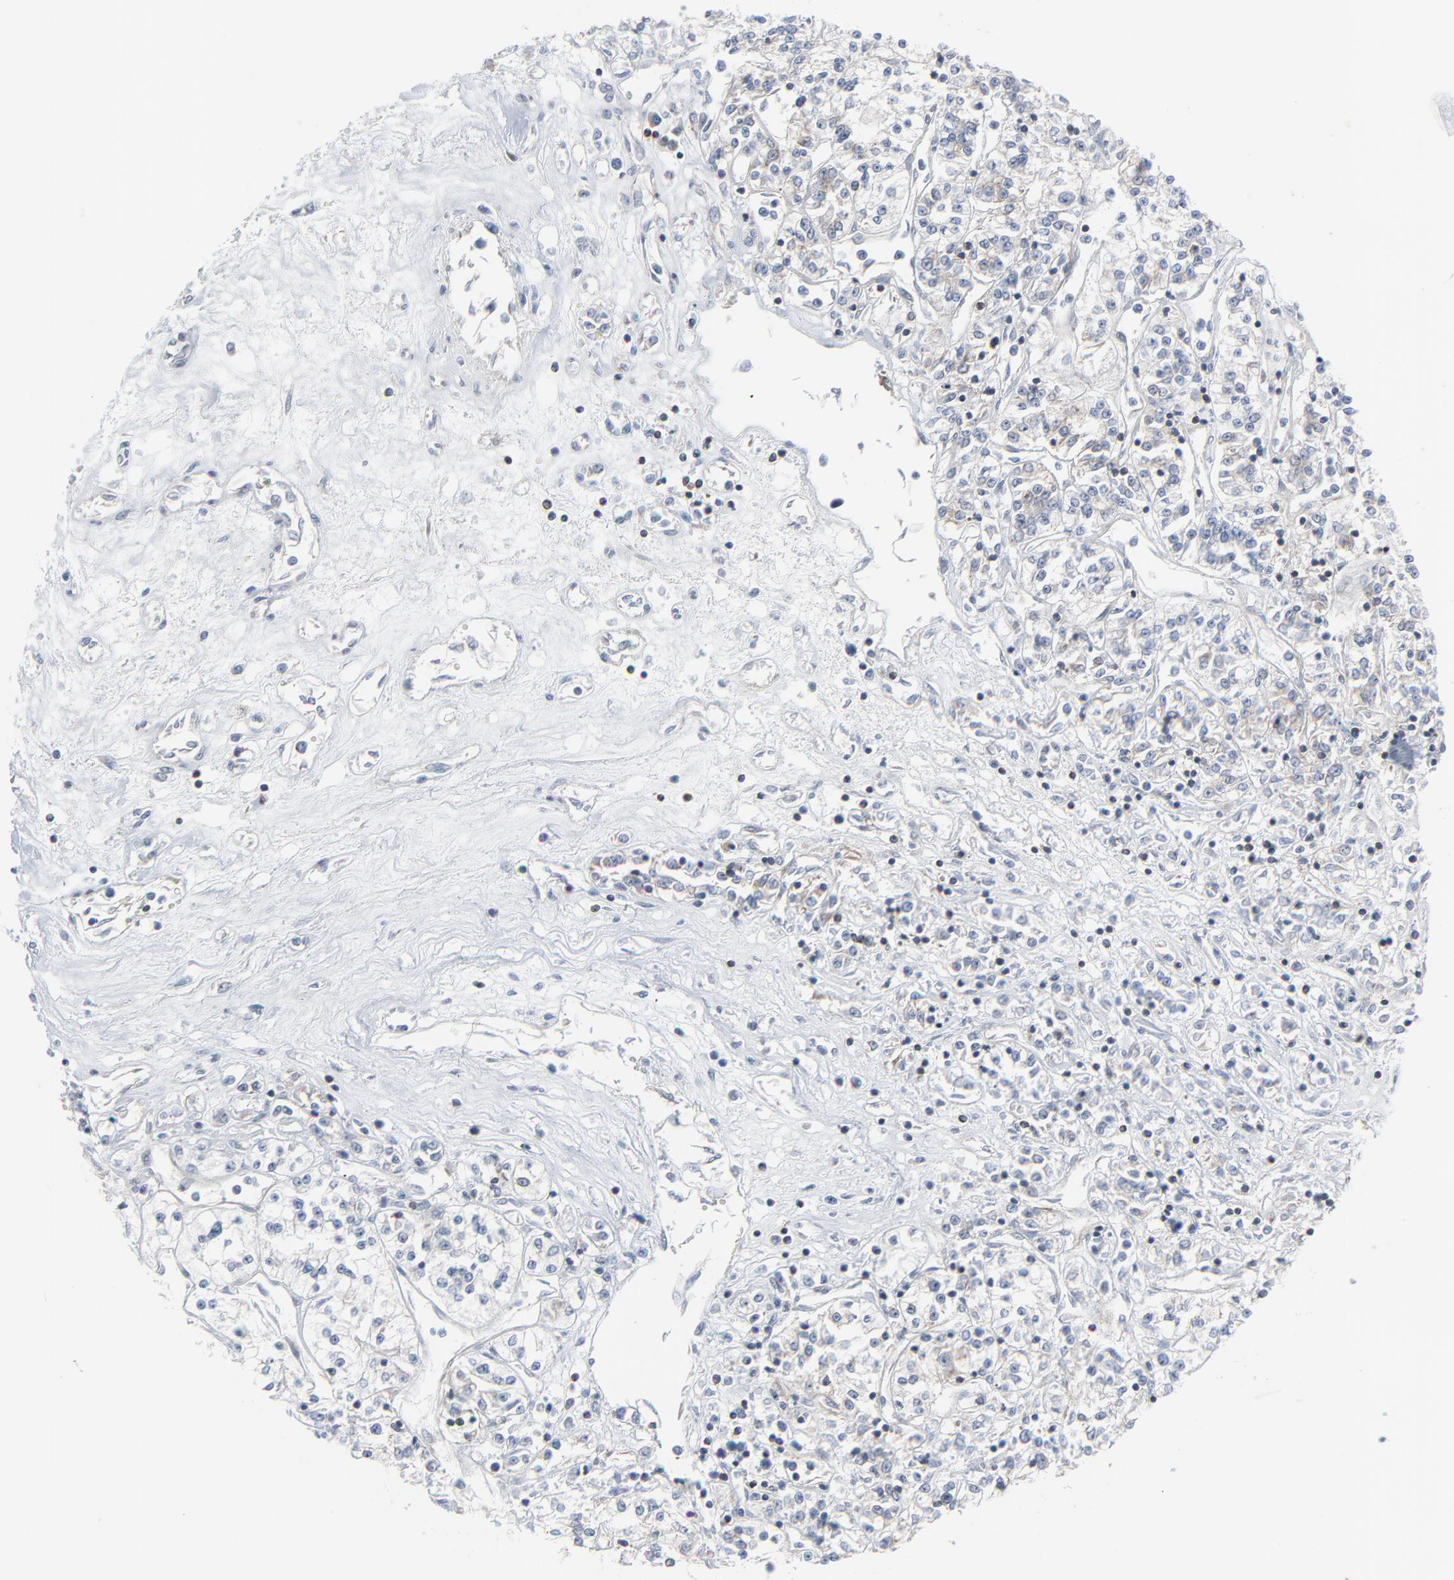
{"staining": {"intensity": "weak", "quantity": "<25%", "location": "cytoplasmic/membranous"}, "tissue": "renal cancer", "cell_type": "Tumor cells", "image_type": "cancer", "snomed": [{"axis": "morphology", "description": "Adenocarcinoma, NOS"}, {"axis": "topography", "description": "Kidney"}], "caption": "This is a micrograph of immunohistochemistry (IHC) staining of renal cancer, which shows no staining in tumor cells.", "gene": "OPTN", "patient": {"sex": "female", "age": 76}}